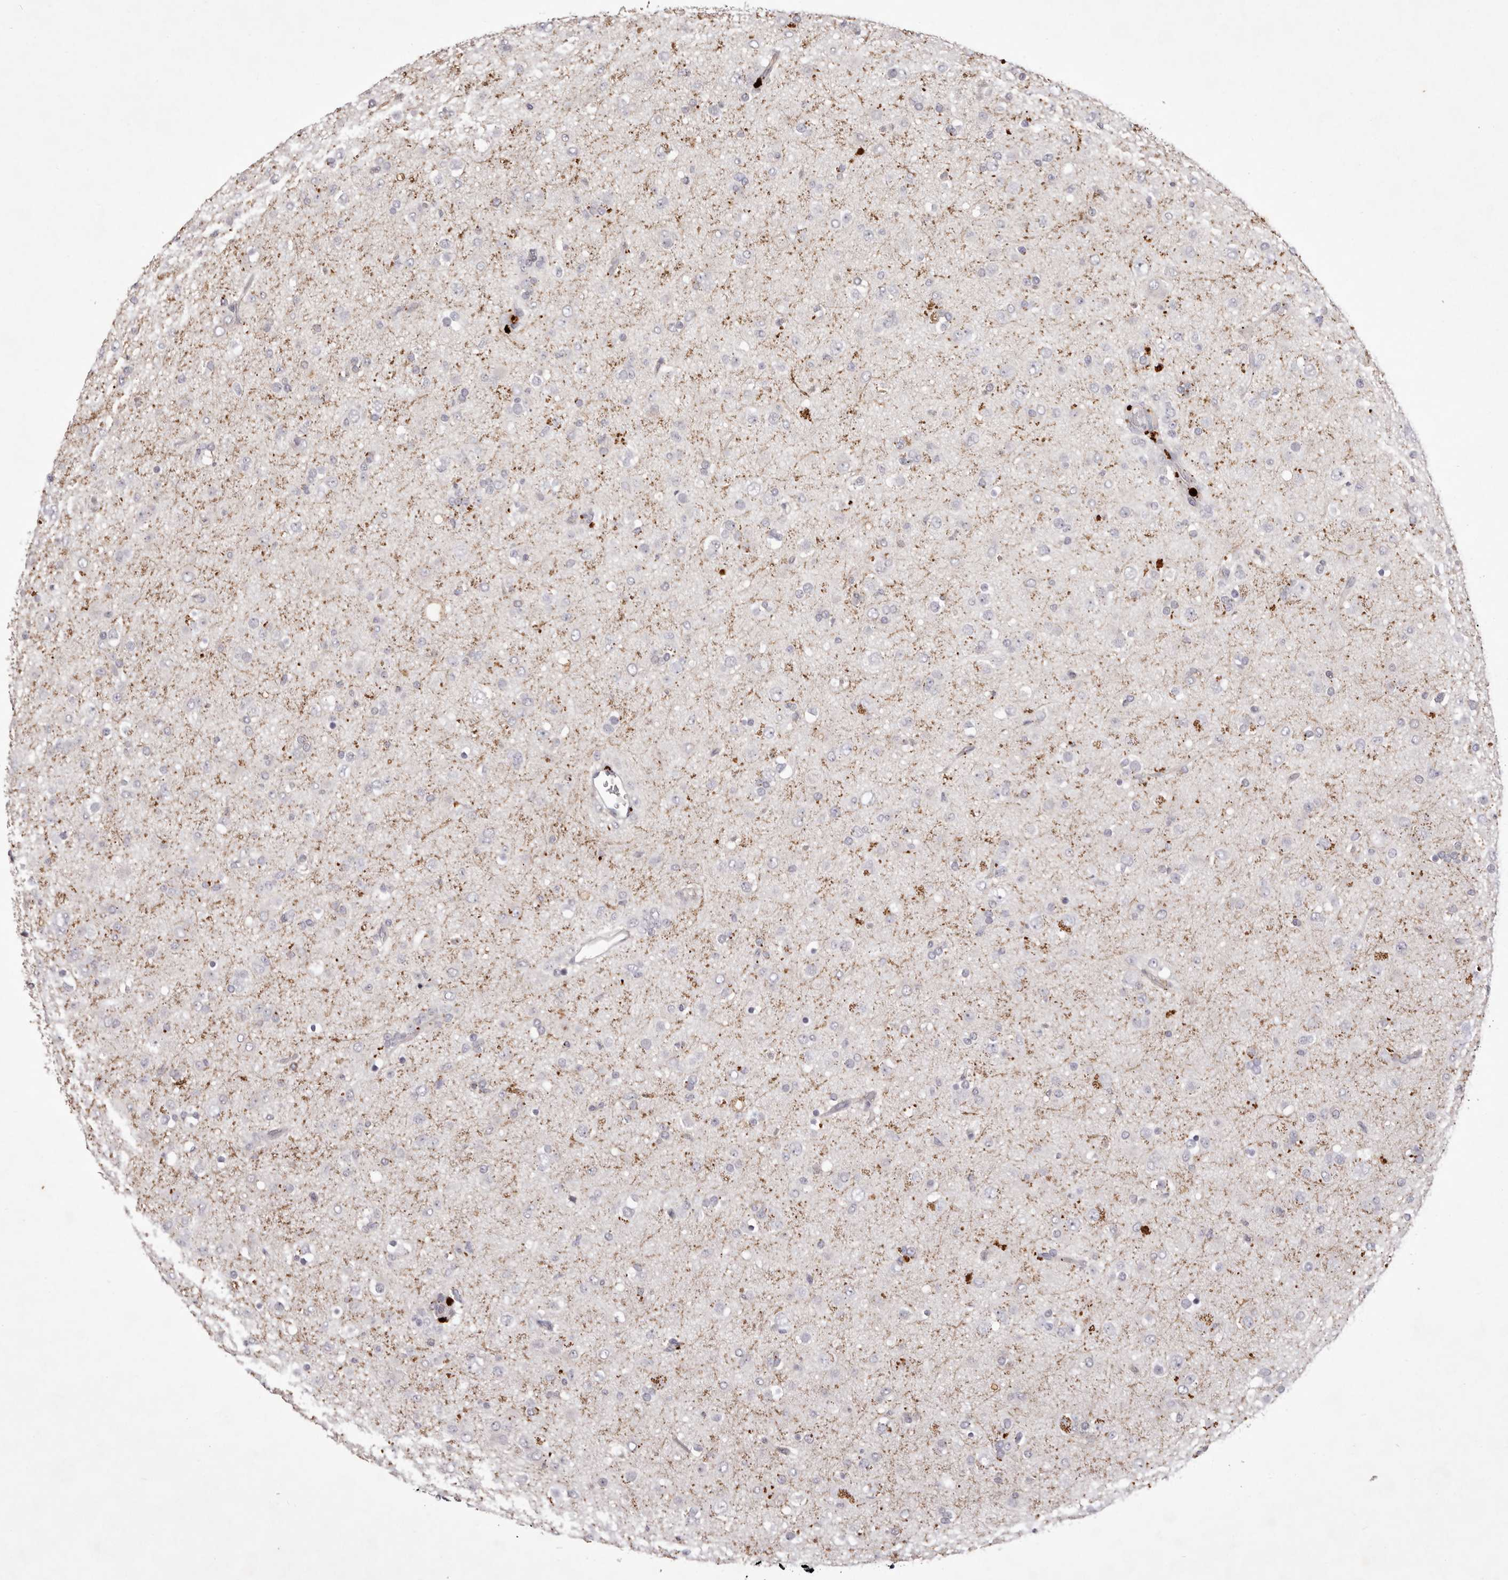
{"staining": {"intensity": "negative", "quantity": "none", "location": "none"}, "tissue": "glioma", "cell_type": "Tumor cells", "image_type": "cancer", "snomed": [{"axis": "morphology", "description": "Glioma, malignant, Low grade"}, {"axis": "topography", "description": "Brain"}], "caption": "The immunohistochemistry (IHC) photomicrograph has no significant expression in tumor cells of glioma tissue.", "gene": "GARNL3", "patient": {"sex": "male", "age": 65}}